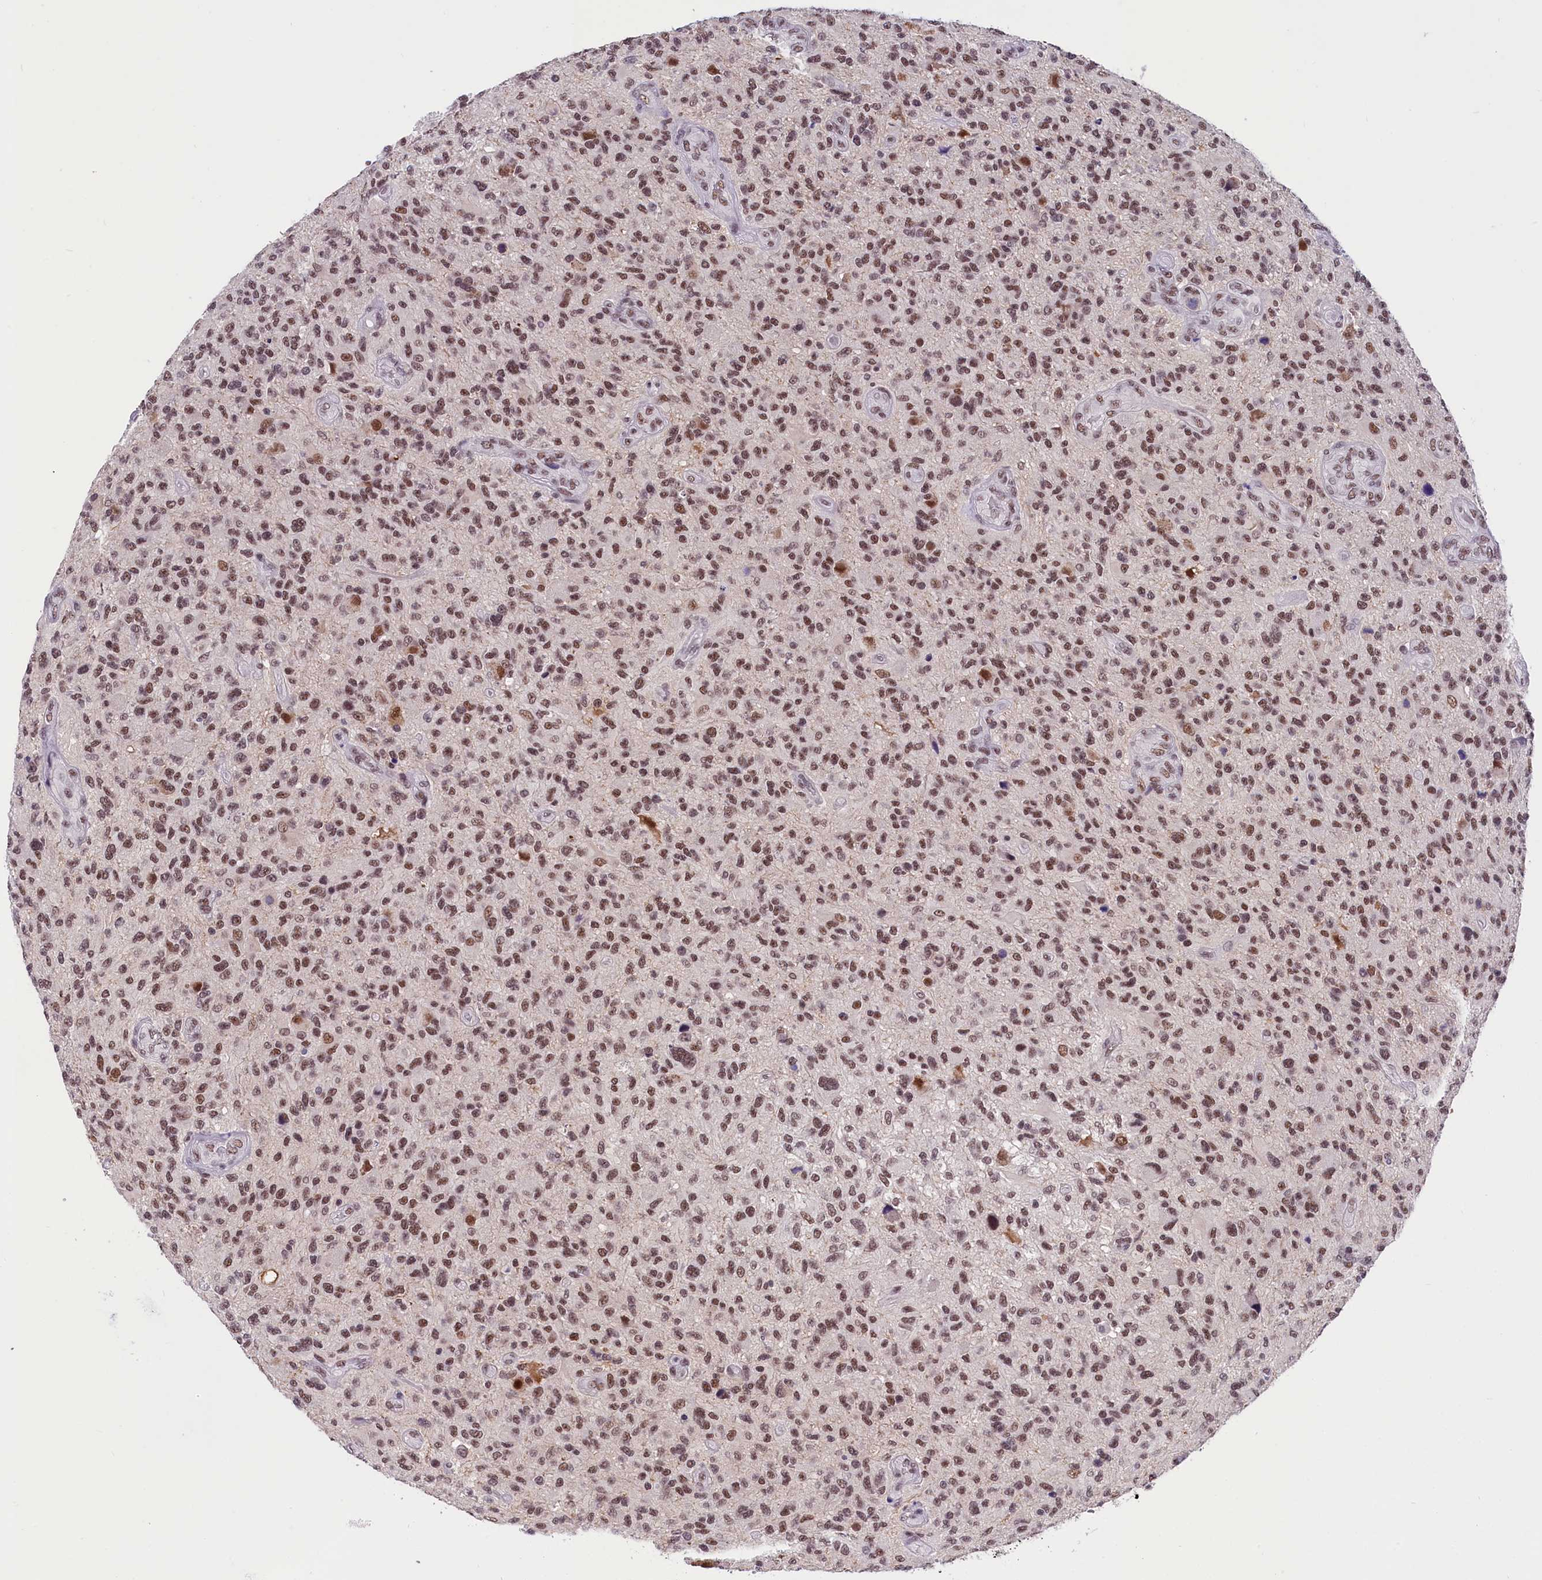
{"staining": {"intensity": "moderate", "quantity": ">75%", "location": "nuclear"}, "tissue": "glioma", "cell_type": "Tumor cells", "image_type": "cancer", "snomed": [{"axis": "morphology", "description": "Glioma, malignant, High grade"}, {"axis": "topography", "description": "Brain"}], "caption": "Moderate nuclear expression is present in approximately >75% of tumor cells in glioma. The protein of interest is stained brown, and the nuclei are stained in blue (DAB (3,3'-diaminobenzidine) IHC with brightfield microscopy, high magnification).", "gene": "ZC3H4", "patient": {"sex": "male", "age": 47}}